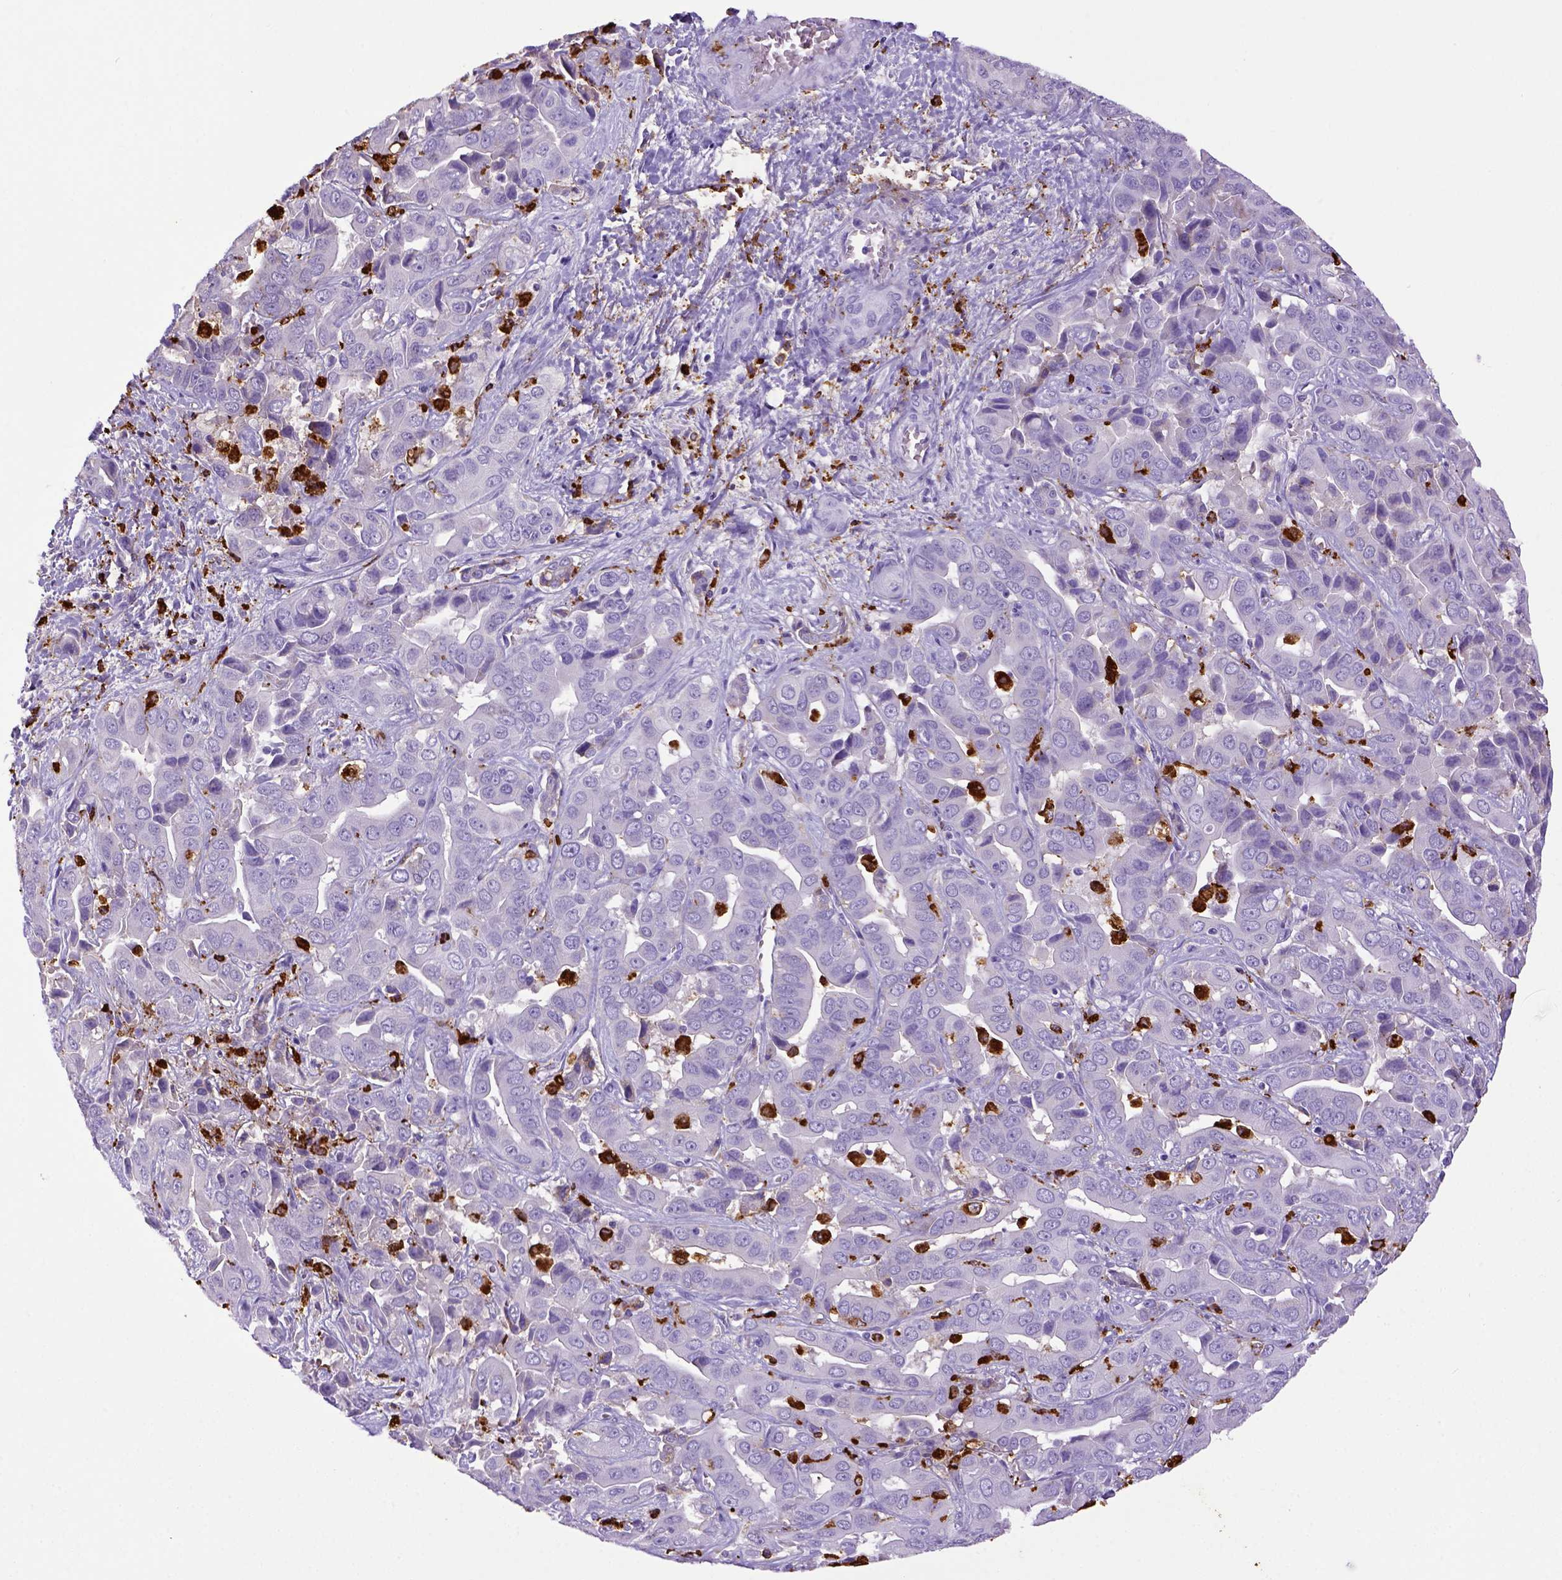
{"staining": {"intensity": "negative", "quantity": "none", "location": "none"}, "tissue": "liver cancer", "cell_type": "Tumor cells", "image_type": "cancer", "snomed": [{"axis": "morphology", "description": "Cholangiocarcinoma"}, {"axis": "topography", "description": "Liver"}], "caption": "Immunohistochemistry photomicrograph of liver cancer stained for a protein (brown), which demonstrates no positivity in tumor cells.", "gene": "CD68", "patient": {"sex": "female", "age": 52}}